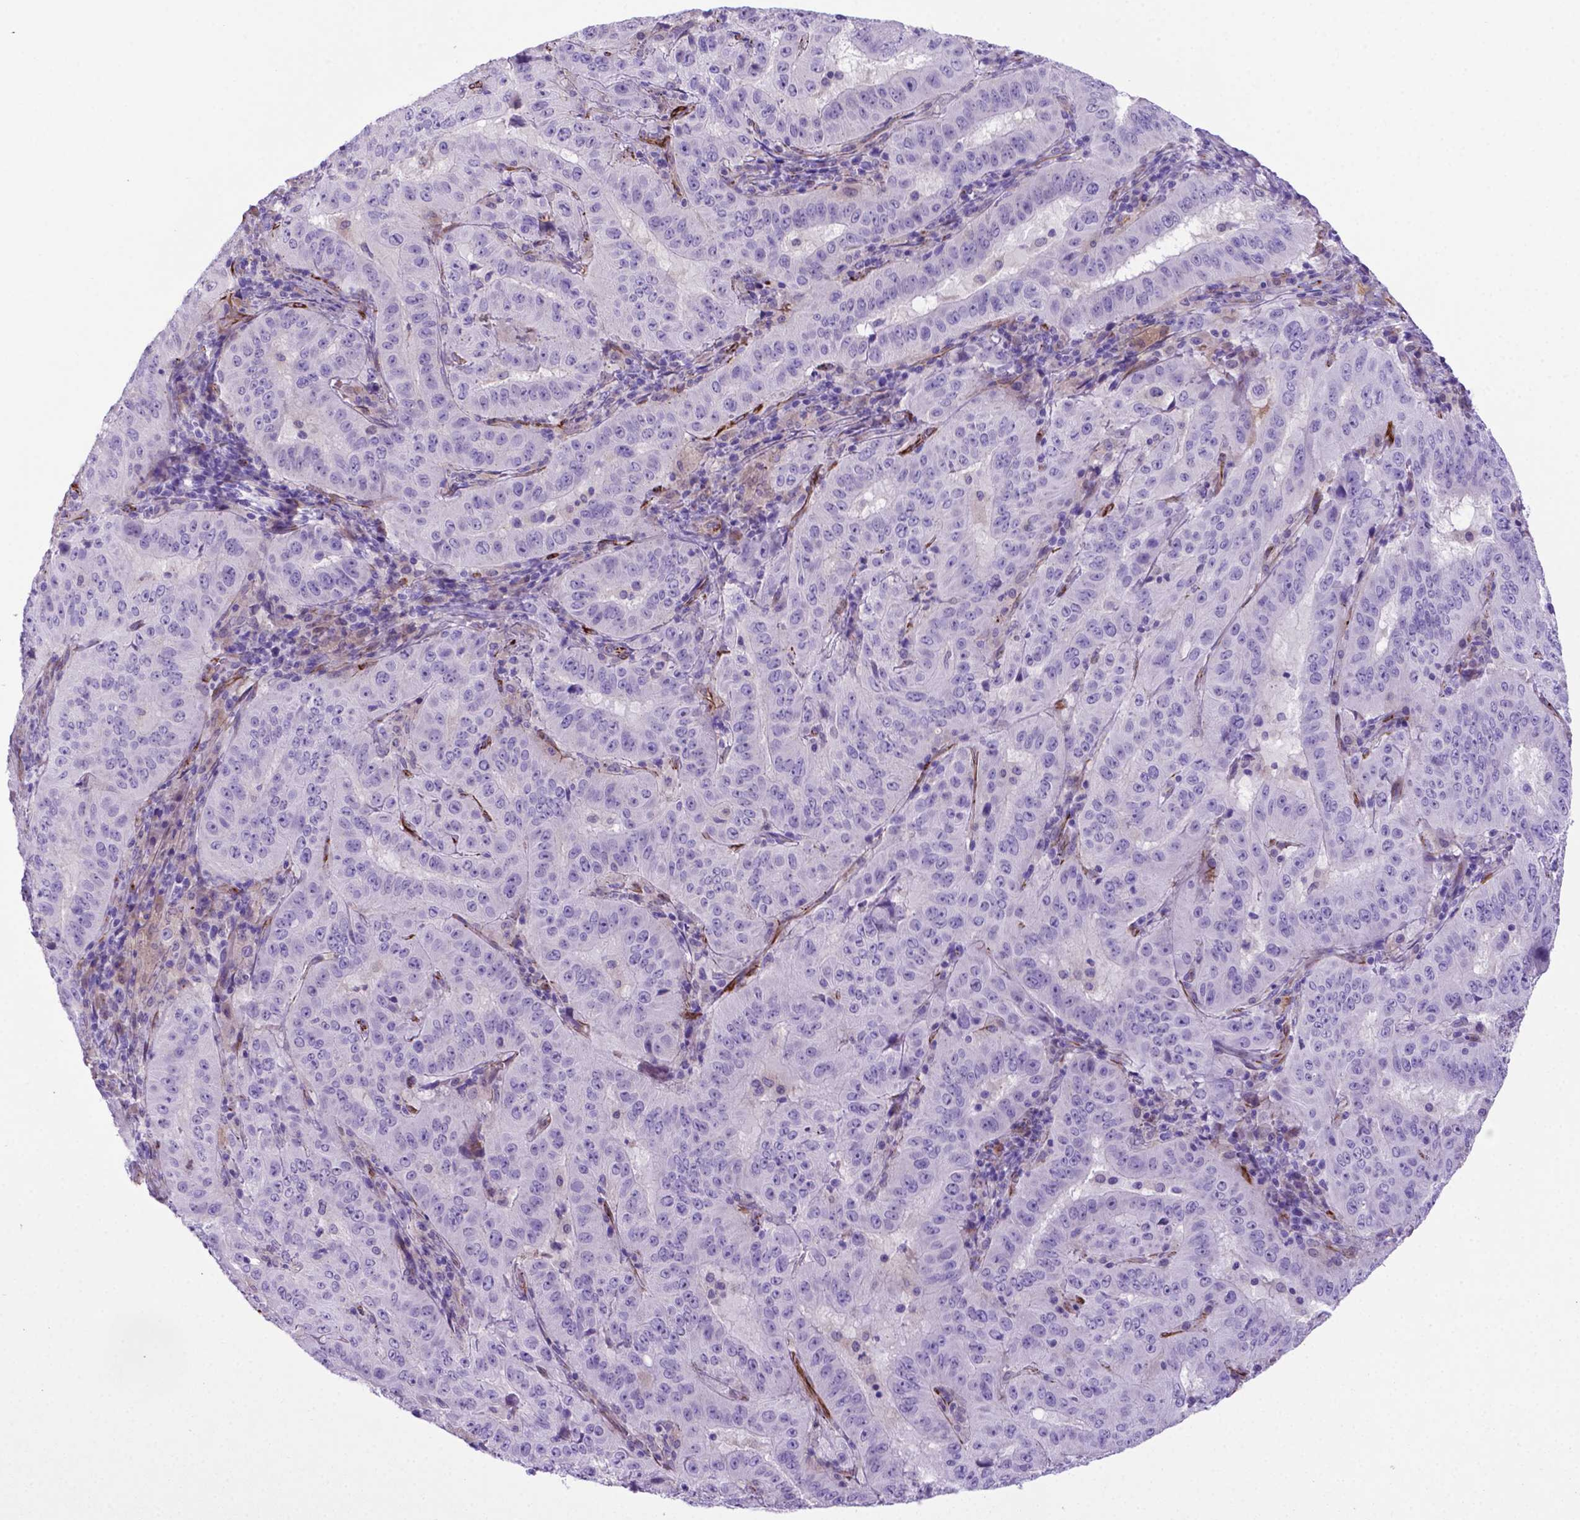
{"staining": {"intensity": "negative", "quantity": "none", "location": "none"}, "tissue": "pancreatic cancer", "cell_type": "Tumor cells", "image_type": "cancer", "snomed": [{"axis": "morphology", "description": "Adenocarcinoma, NOS"}, {"axis": "topography", "description": "Pancreas"}], "caption": "A high-resolution image shows immunohistochemistry (IHC) staining of pancreatic adenocarcinoma, which exhibits no significant expression in tumor cells.", "gene": "LZTR1", "patient": {"sex": "male", "age": 63}}